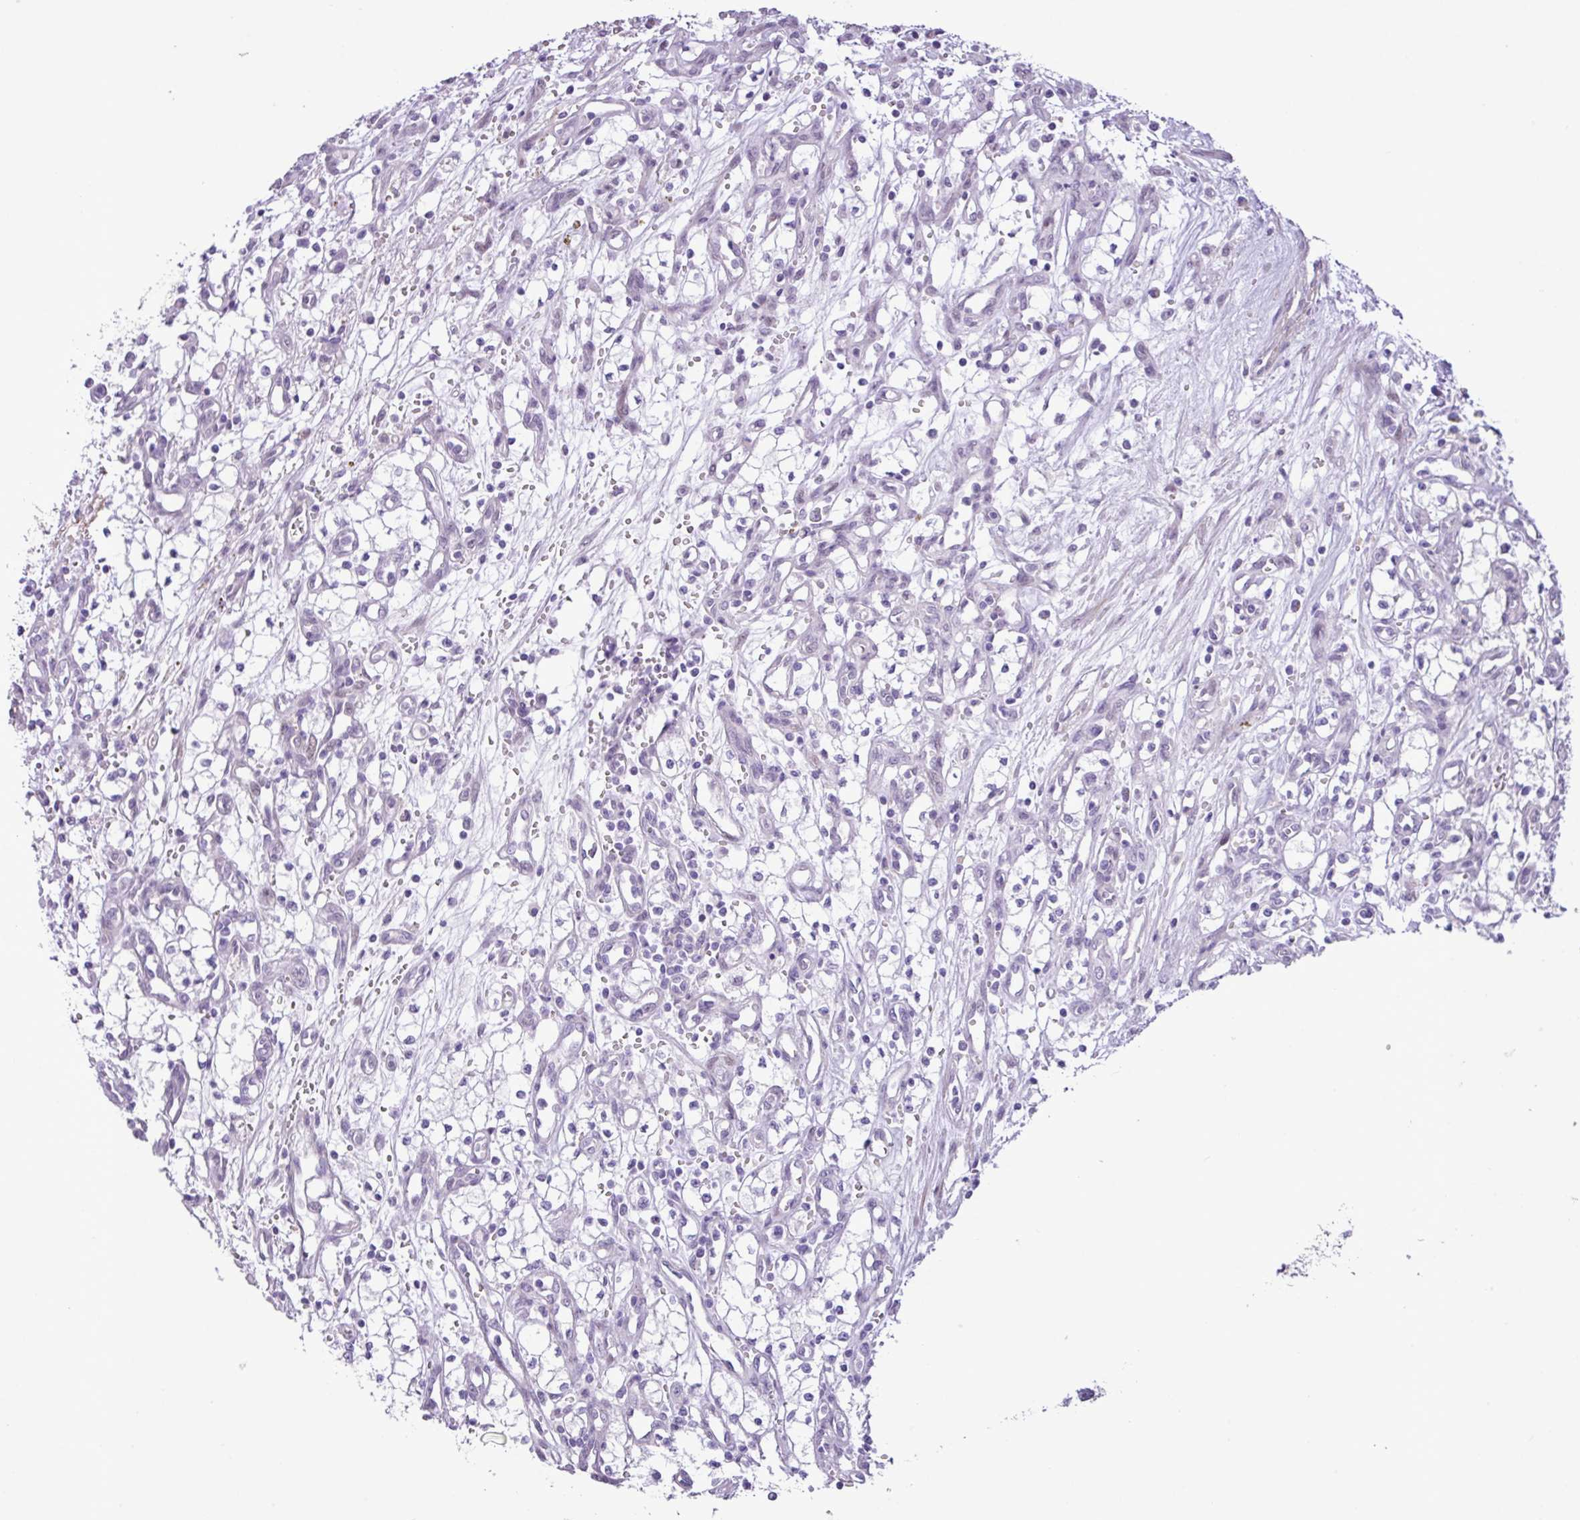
{"staining": {"intensity": "negative", "quantity": "none", "location": "none"}, "tissue": "renal cancer", "cell_type": "Tumor cells", "image_type": "cancer", "snomed": [{"axis": "morphology", "description": "Adenocarcinoma, NOS"}, {"axis": "topography", "description": "Kidney"}], "caption": "Tumor cells show no significant protein staining in renal cancer. (DAB (3,3'-diaminobenzidine) immunohistochemistry visualized using brightfield microscopy, high magnification).", "gene": "YLPM1", "patient": {"sex": "male", "age": 59}}